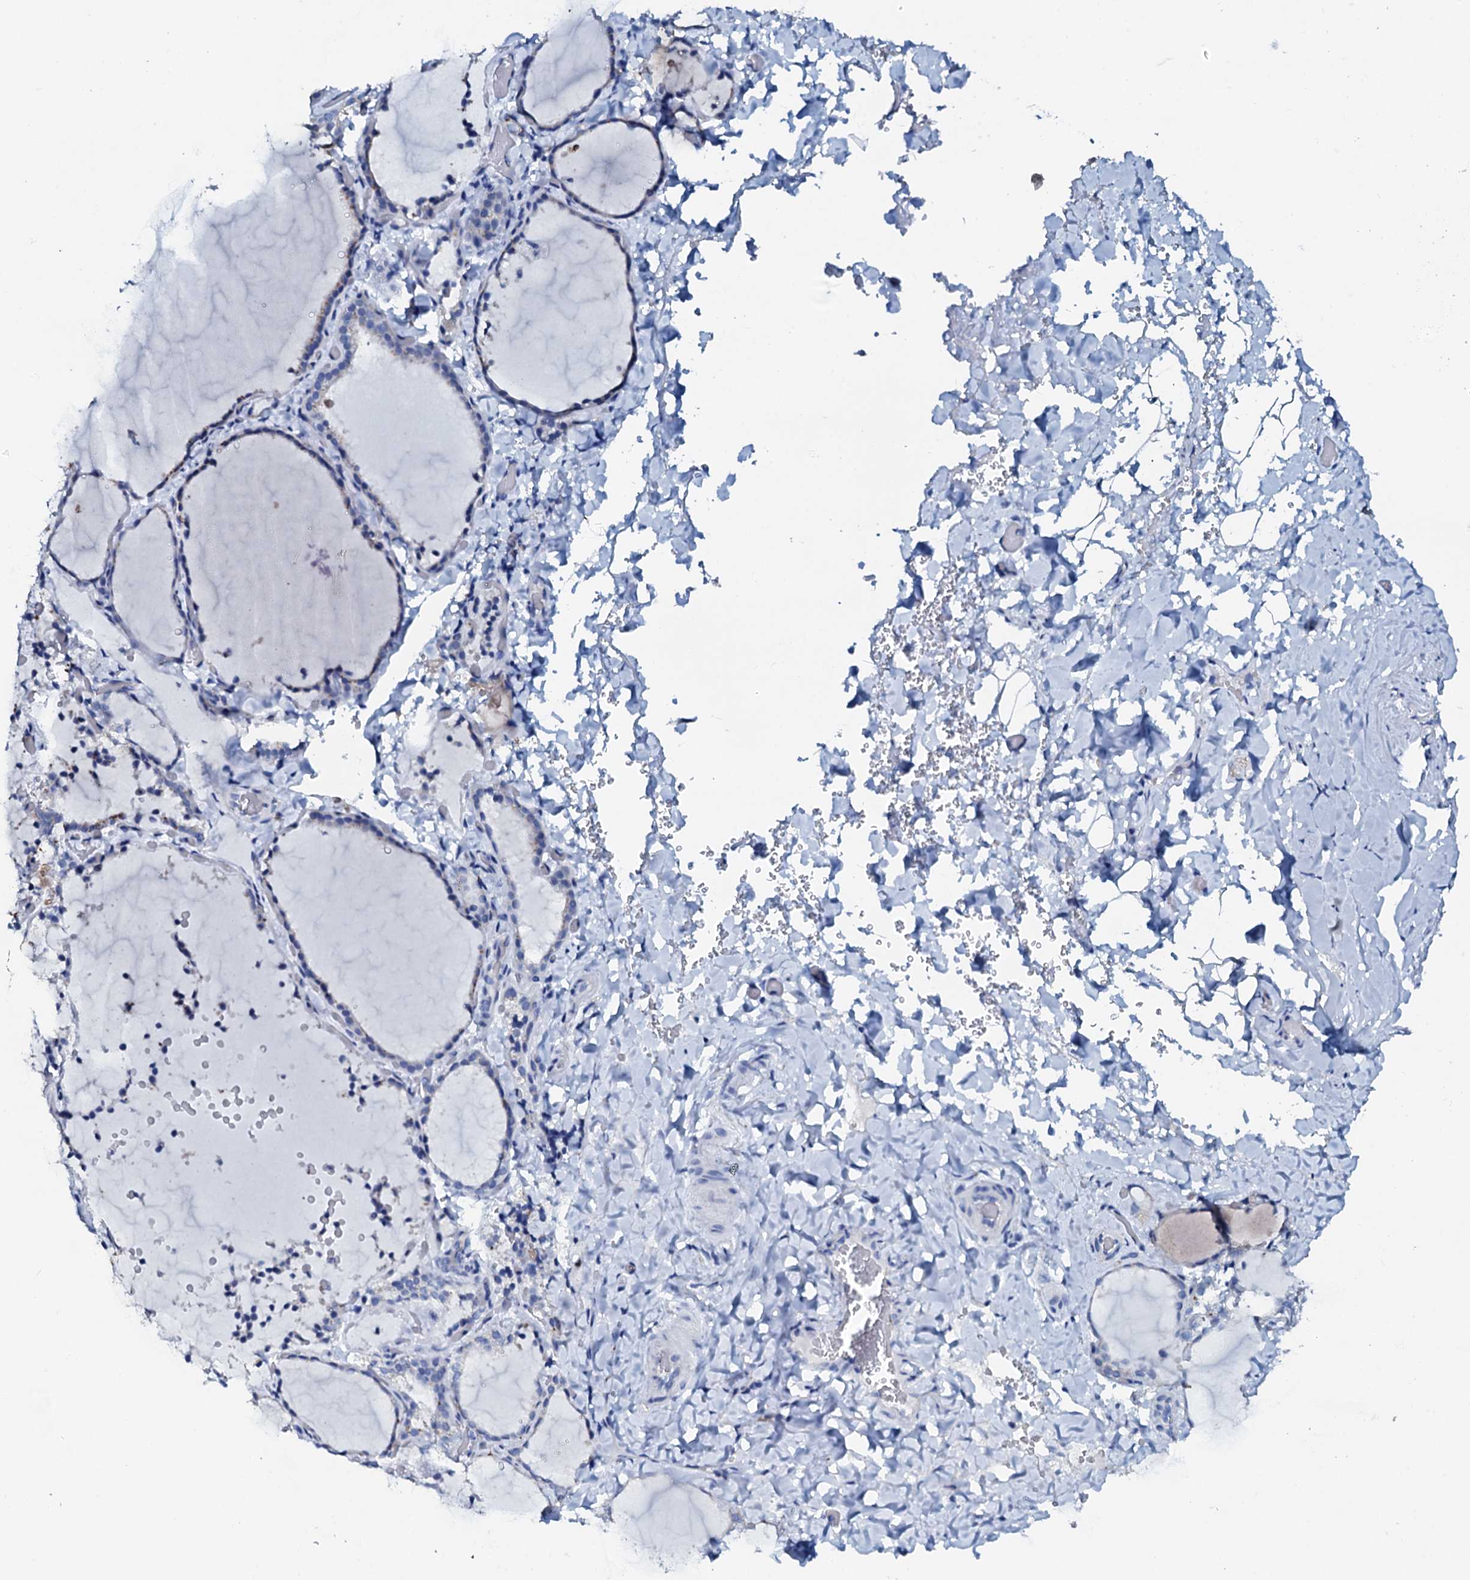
{"staining": {"intensity": "negative", "quantity": "none", "location": "none"}, "tissue": "thyroid gland", "cell_type": "Glandular cells", "image_type": "normal", "snomed": [{"axis": "morphology", "description": "Normal tissue, NOS"}, {"axis": "topography", "description": "Thyroid gland"}], "caption": "The immunohistochemistry photomicrograph has no significant staining in glandular cells of thyroid gland. (DAB (3,3'-diaminobenzidine) immunohistochemistry (IHC) visualized using brightfield microscopy, high magnification).", "gene": "AMER2", "patient": {"sex": "female", "age": 22}}